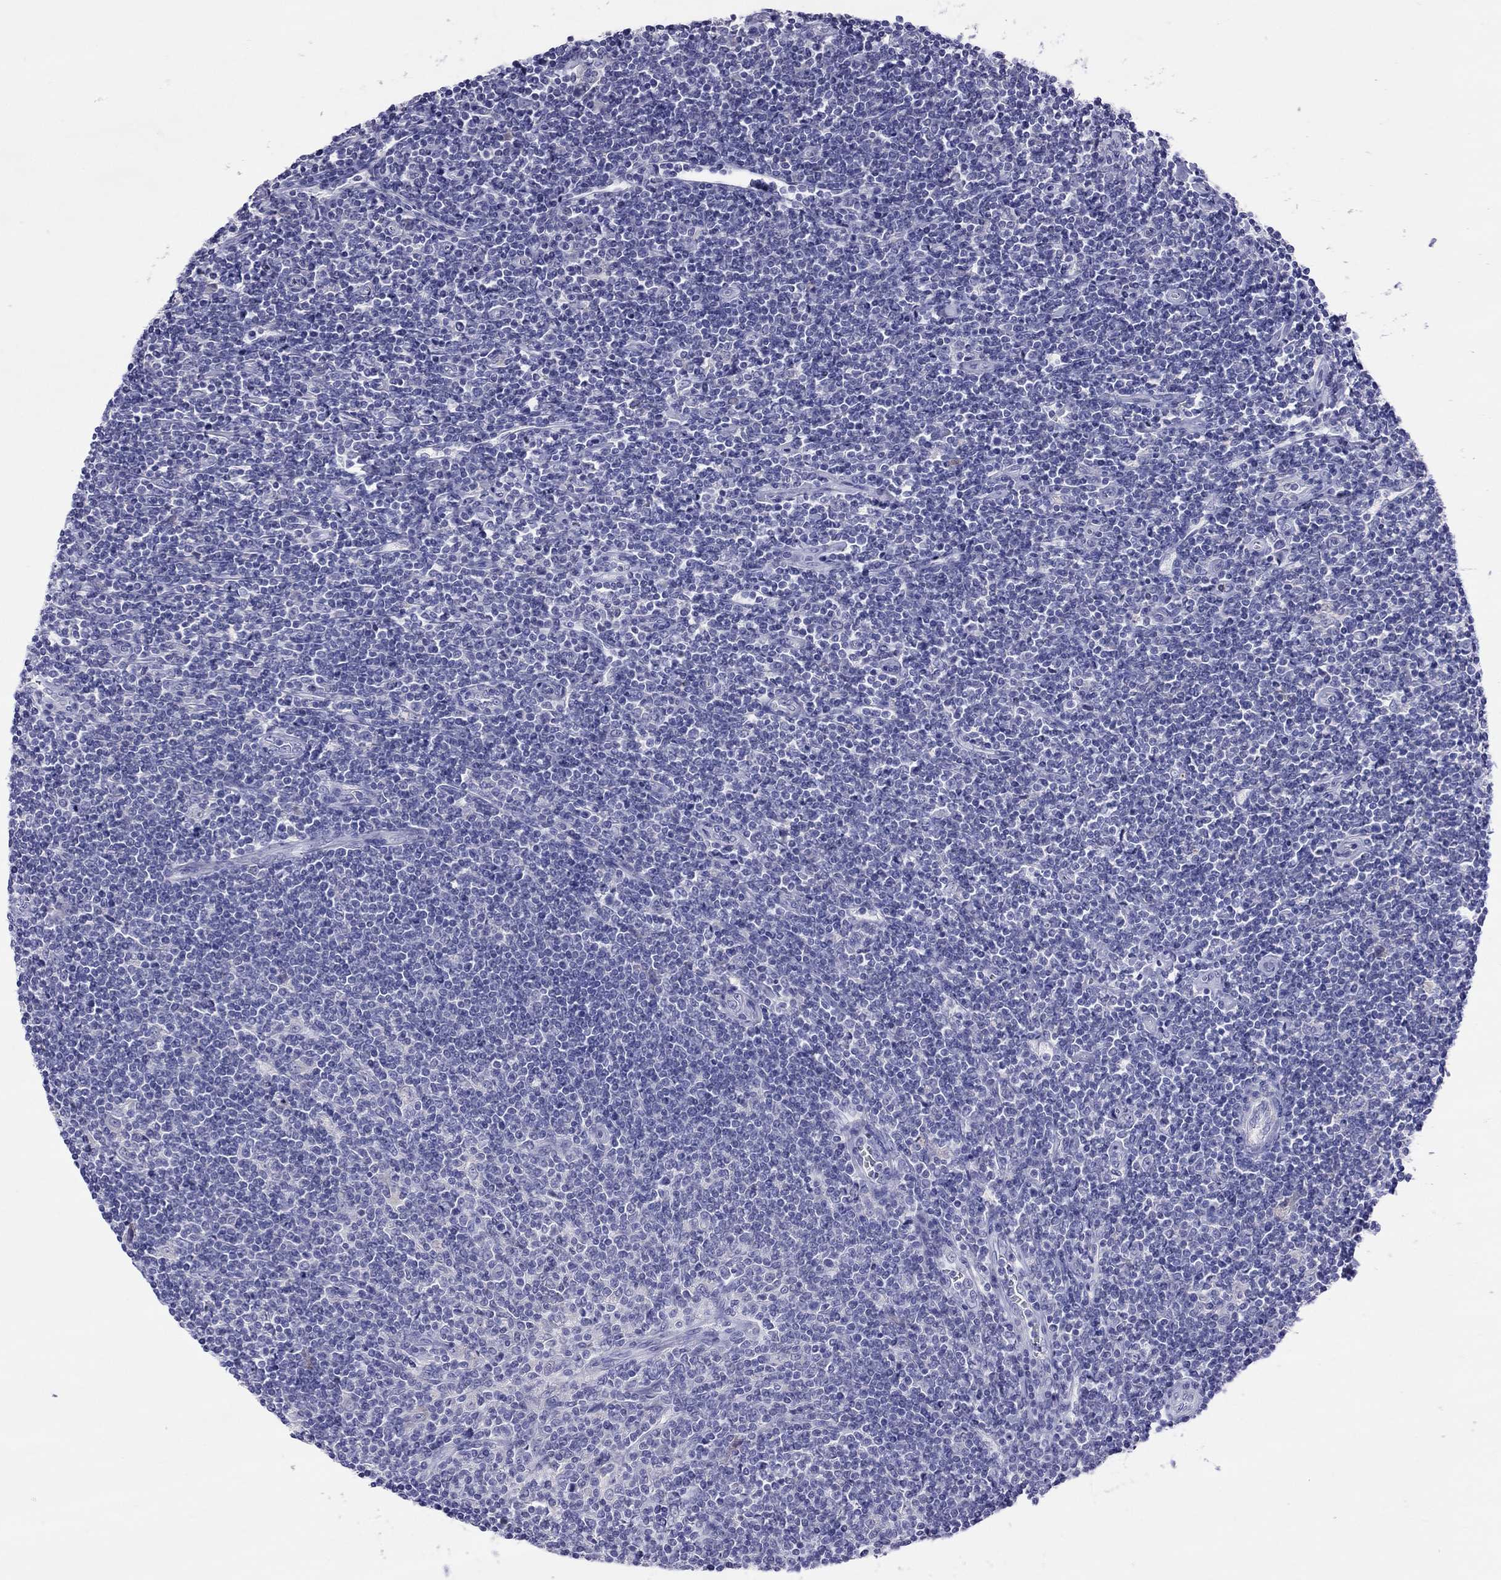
{"staining": {"intensity": "negative", "quantity": "none", "location": "none"}, "tissue": "lymphoma", "cell_type": "Tumor cells", "image_type": "cancer", "snomed": [{"axis": "morphology", "description": "Hodgkin's disease, NOS"}, {"axis": "topography", "description": "Lymph node"}], "caption": "Human Hodgkin's disease stained for a protein using immunohistochemistry (IHC) demonstrates no positivity in tumor cells.", "gene": "COL9A1", "patient": {"sex": "male", "age": 40}}